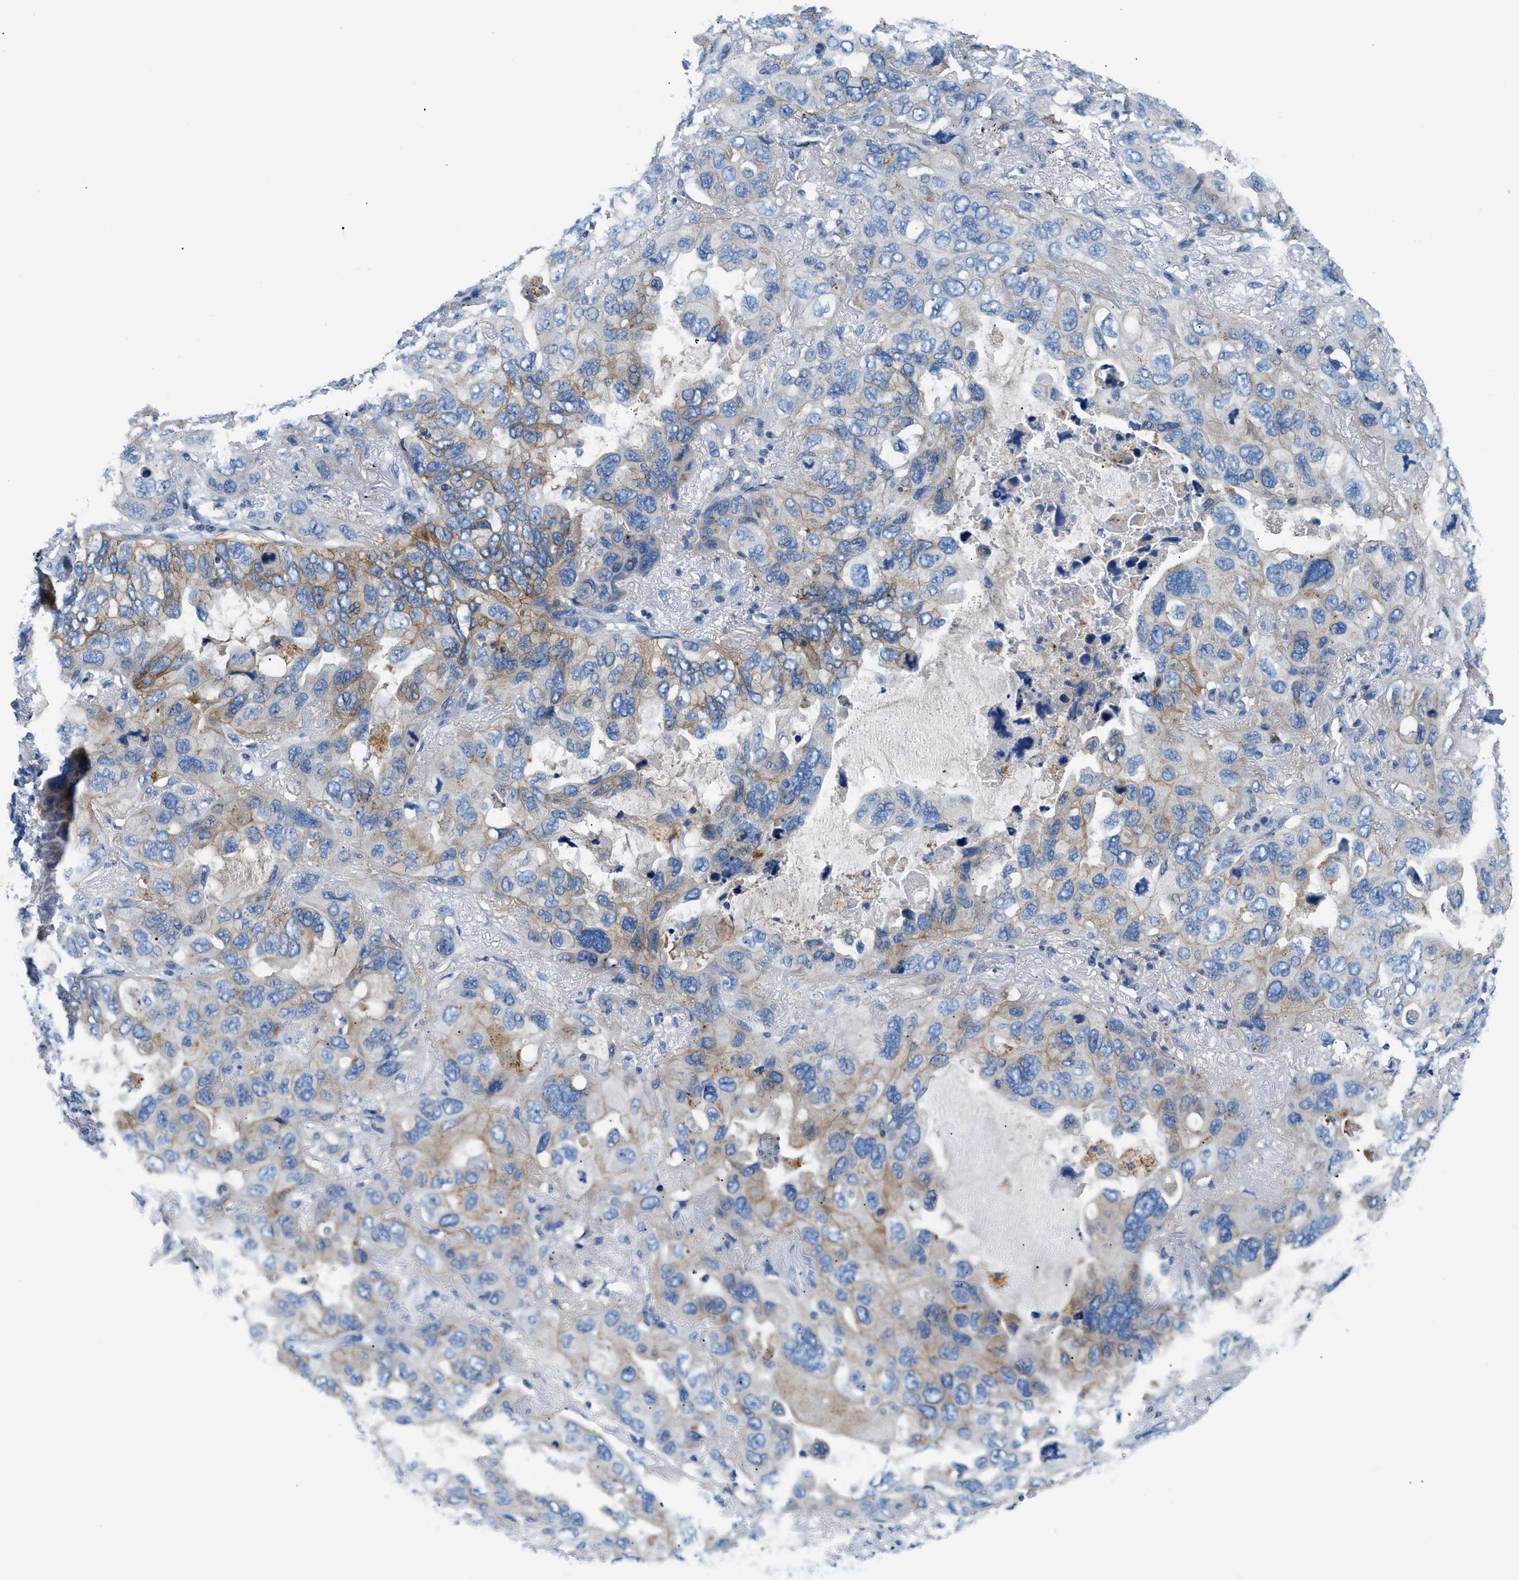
{"staining": {"intensity": "weak", "quantity": "25%-75%", "location": "cytoplasmic/membranous"}, "tissue": "lung cancer", "cell_type": "Tumor cells", "image_type": "cancer", "snomed": [{"axis": "morphology", "description": "Squamous cell carcinoma, NOS"}, {"axis": "topography", "description": "Lung"}], "caption": "Squamous cell carcinoma (lung) stained with a protein marker reveals weak staining in tumor cells.", "gene": "ORAI1", "patient": {"sex": "female", "age": 73}}